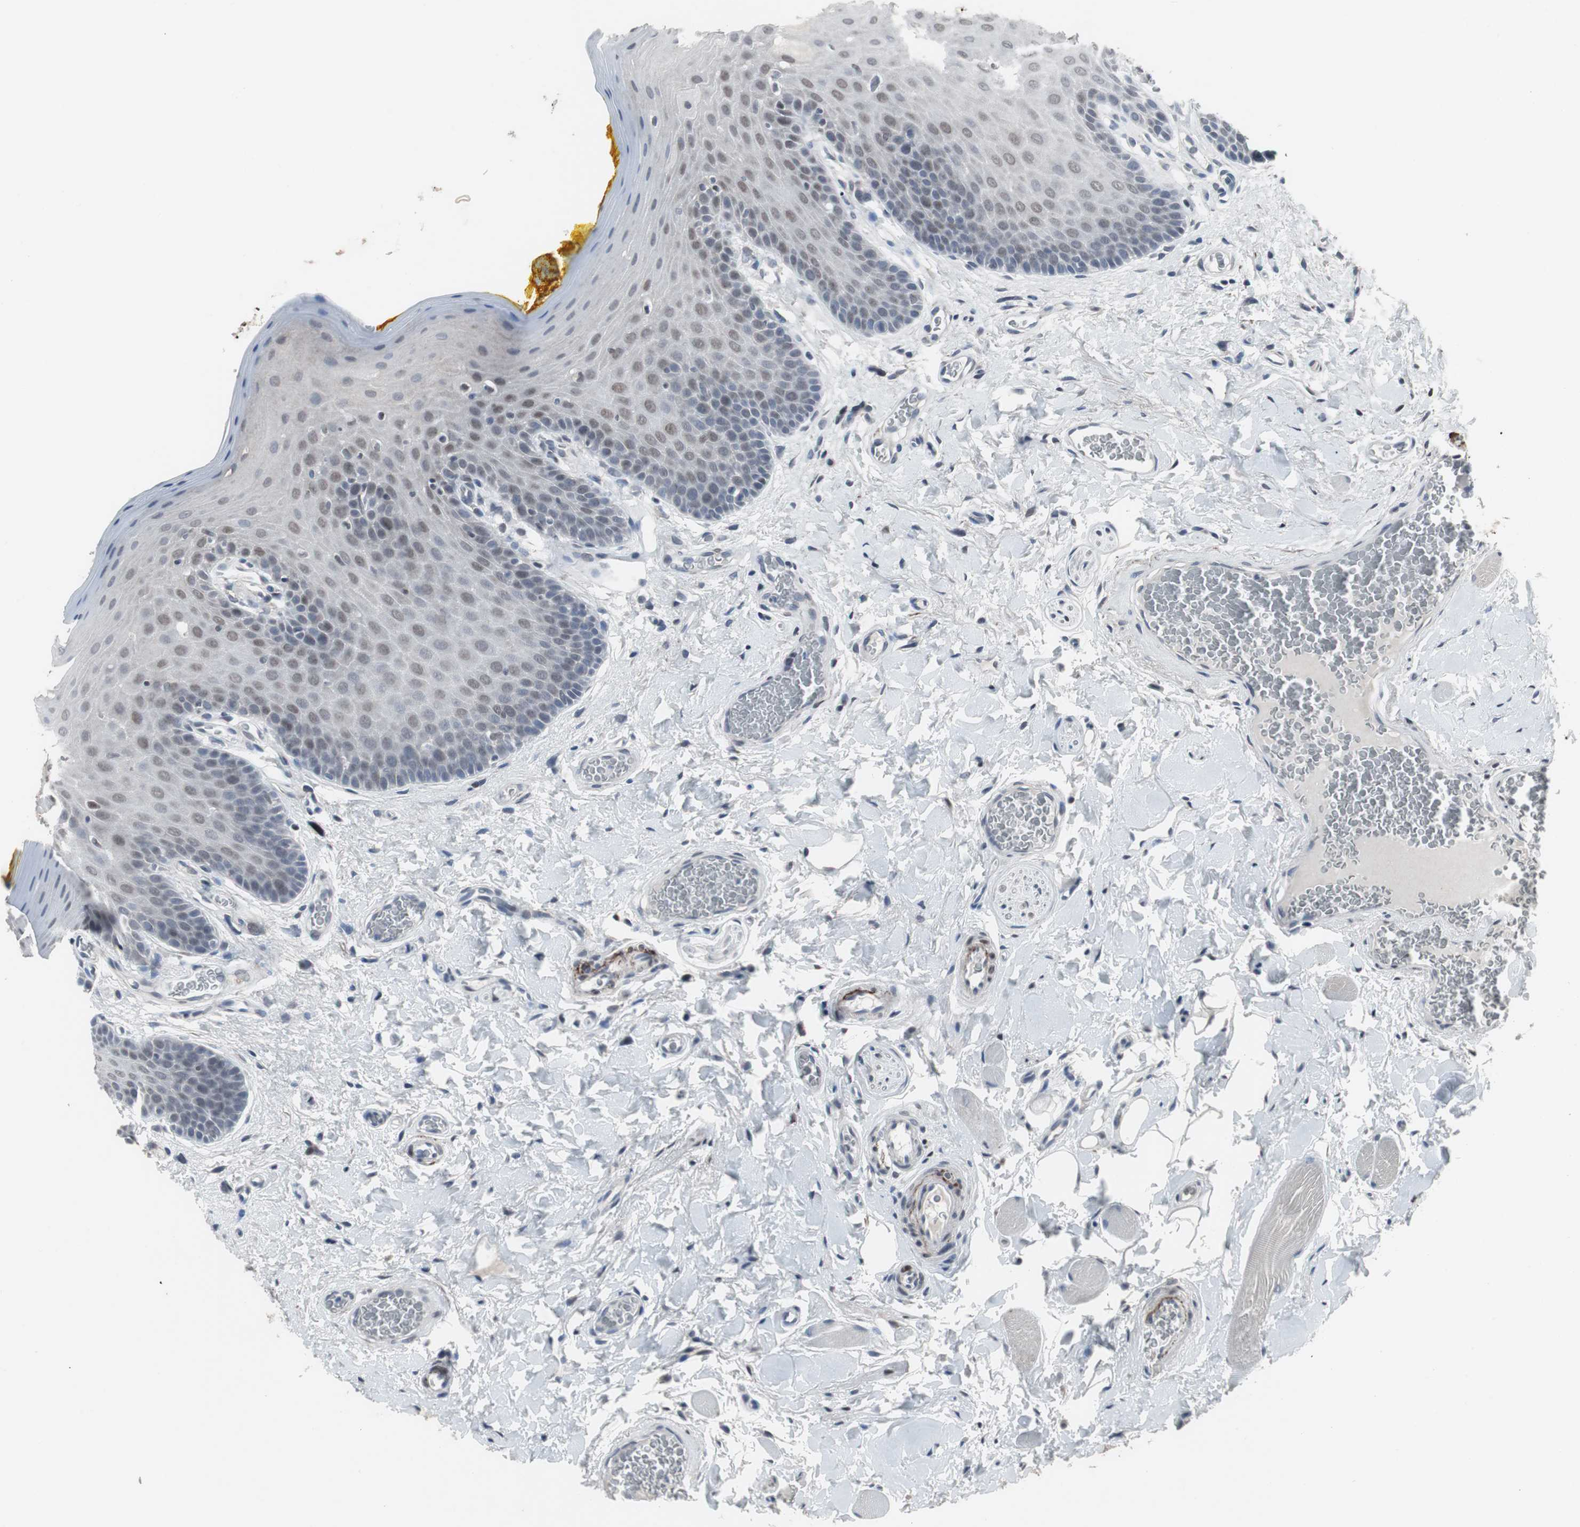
{"staining": {"intensity": "moderate", "quantity": "25%-75%", "location": "nuclear"}, "tissue": "oral mucosa", "cell_type": "Squamous epithelial cells", "image_type": "normal", "snomed": [{"axis": "morphology", "description": "Normal tissue, NOS"}, {"axis": "topography", "description": "Oral tissue"}], "caption": "Immunohistochemical staining of normal oral mucosa demonstrates medium levels of moderate nuclear staining in approximately 25%-75% of squamous epithelial cells. The staining is performed using DAB (3,3'-diaminobenzidine) brown chromogen to label protein expression. The nuclei are counter-stained blue using hematoxylin.", "gene": "FOXP4", "patient": {"sex": "male", "age": 54}}